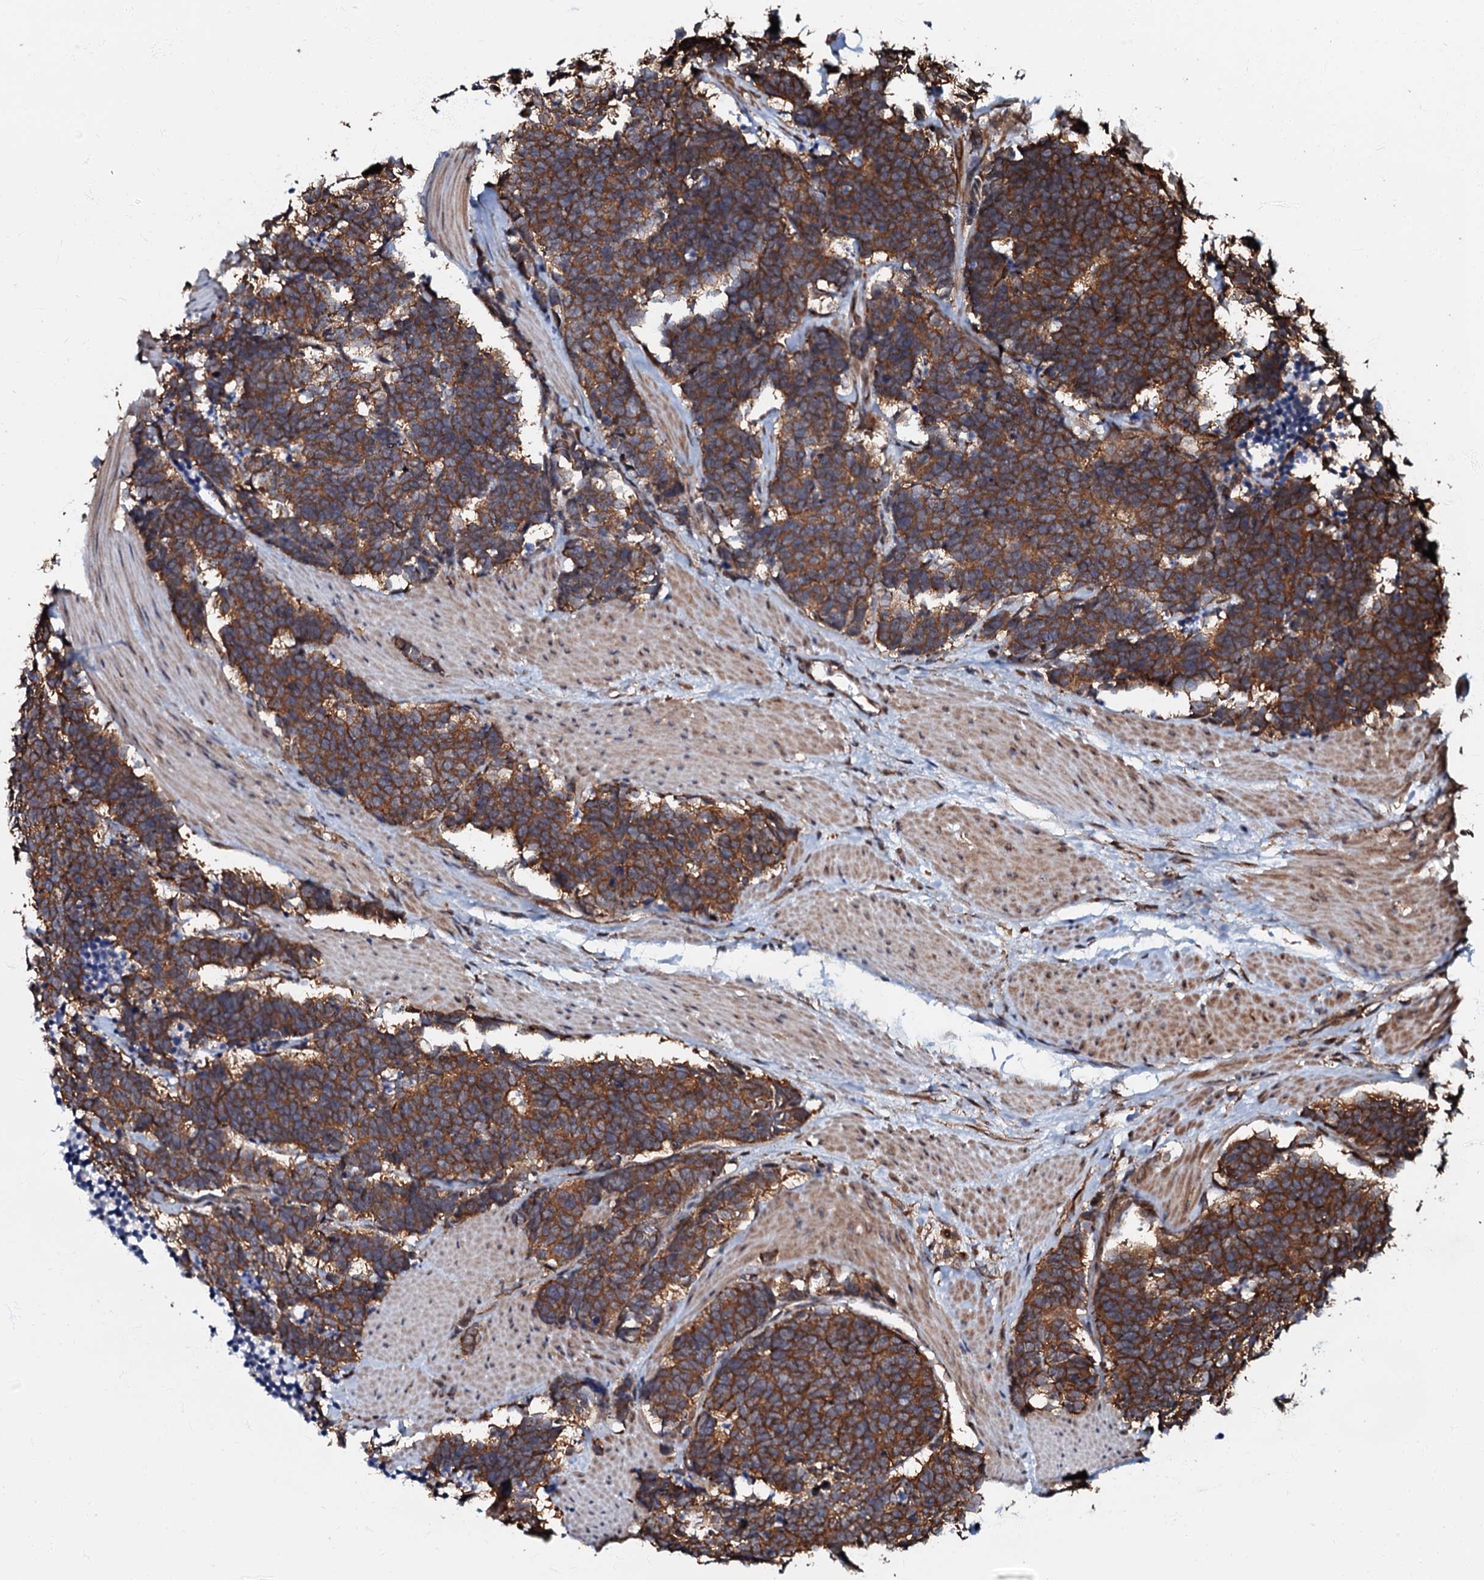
{"staining": {"intensity": "strong", "quantity": ">75%", "location": "cytoplasmic/membranous"}, "tissue": "carcinoid", "cell_type": "Tumor cells", "image_type": "cancer", "snomed": [{"axis": "morphology", "description": "Carcinoma, NOS"}, {"axis": "morphology", "description": "Carcinoid, malignant, NOS"}, {"axis": "topography", "description": "Urinary bladder"}], "caption": "Carcinoid stained with a protein marker exhibits strong staining in tumor cells.", "gene": "OSBP", "patient": {"sex": "male", "age": 57}}